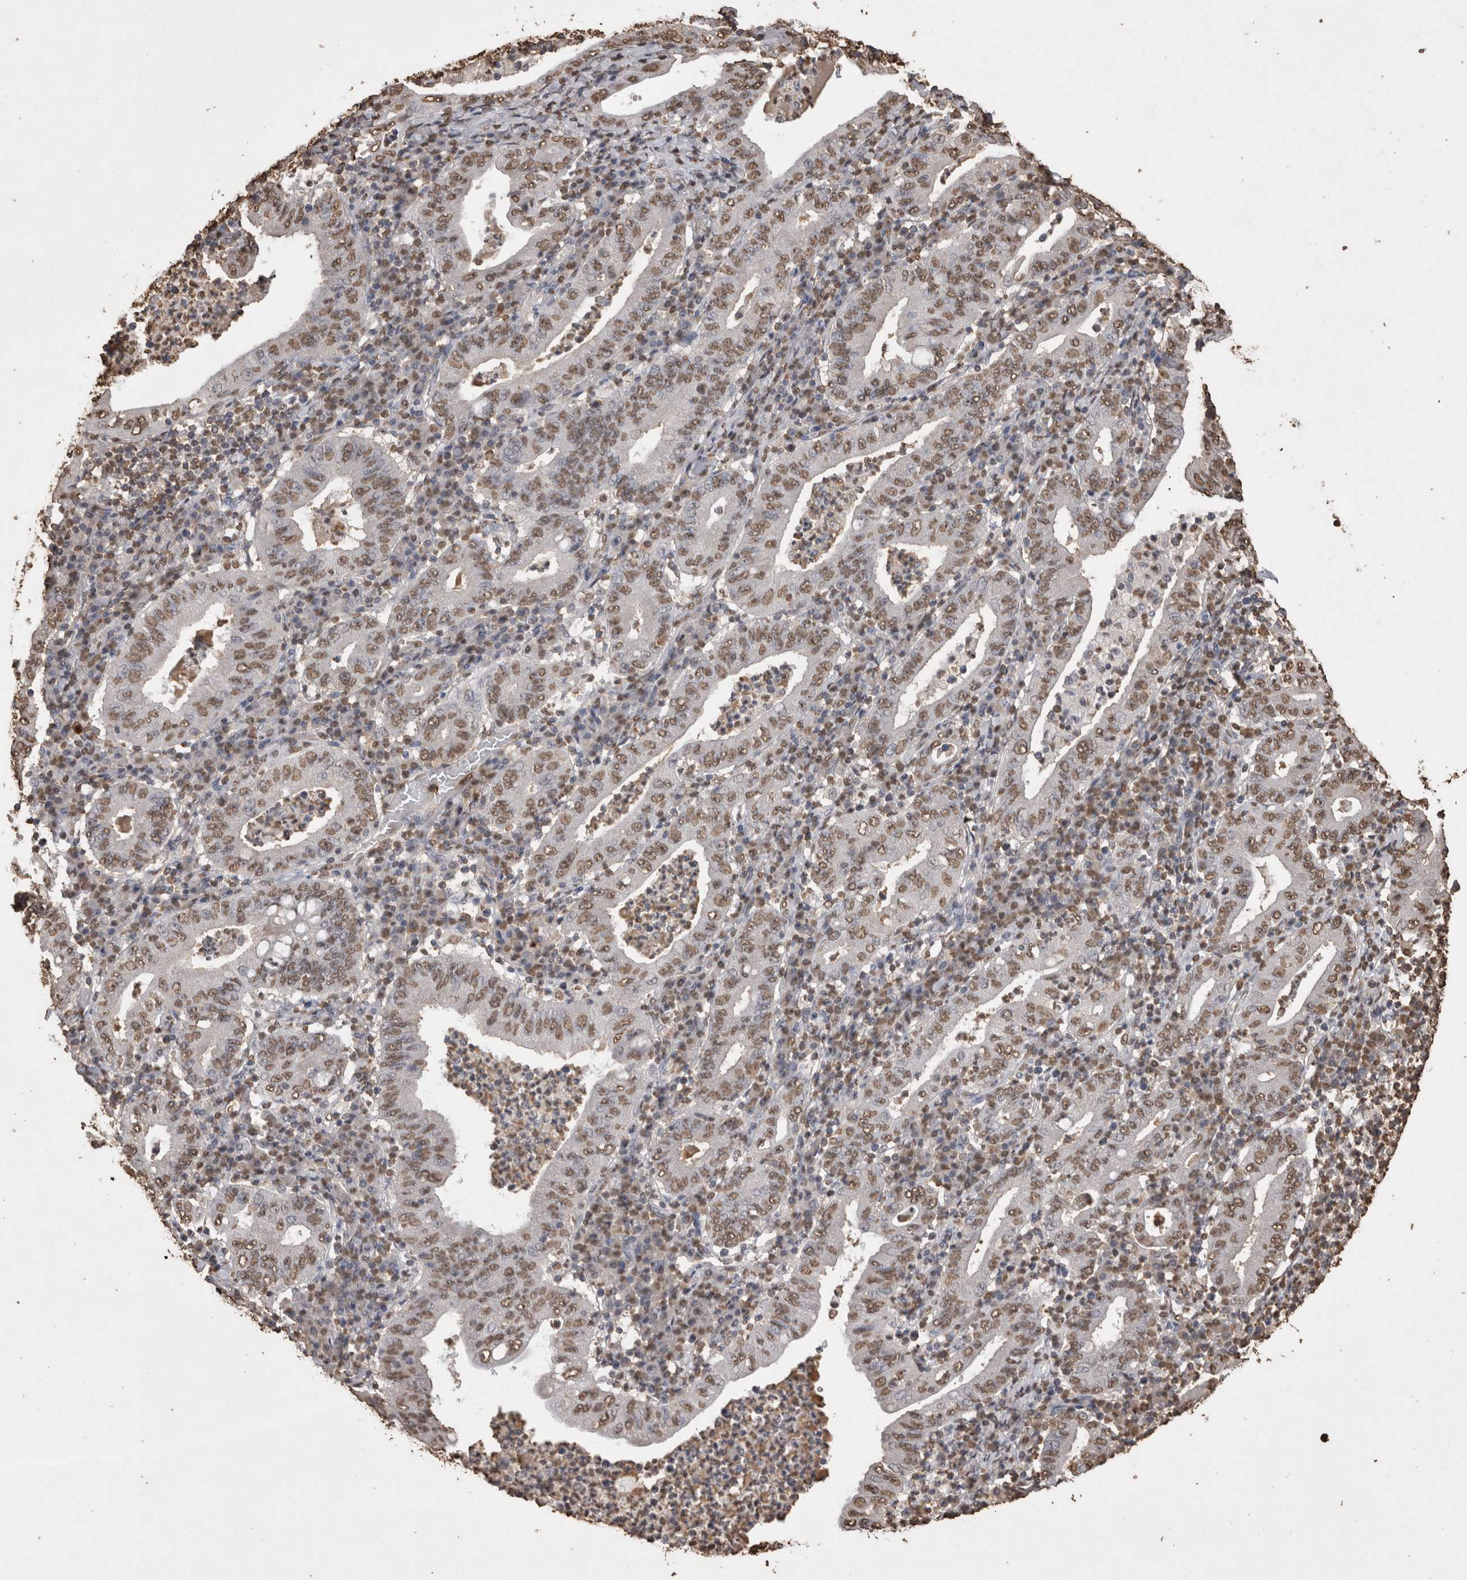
{"staining": {"intensity": "moderate", "quantity": ">75%", "location": "nuclear"}, "tissue": "stomach cancer", "cell_type": "Tumor cells", "image_type": "cancer", "snomed": [{"axis": "morphology", "description": "Normal tissue, NOS"}, {"axis": "morphology", "description": "Adenocarcinoma, NOS"}, {"axis": "topography", "description": "Esophagus"}, {"axis": "topography", "description": "Stomach, upper"}, {"axis": "topography", "description": "Peripheral nerve tissue"}], "caption": "Protein analysis of stomach adenocarcinoma tissue shows moderate nuclear expression in approximately >75% of tumor cells. (DAB = brown stain, brightfield microscopy at high magnification).", "gene": "POU5F1", "patient": {"sex": "male", "age": 62}}